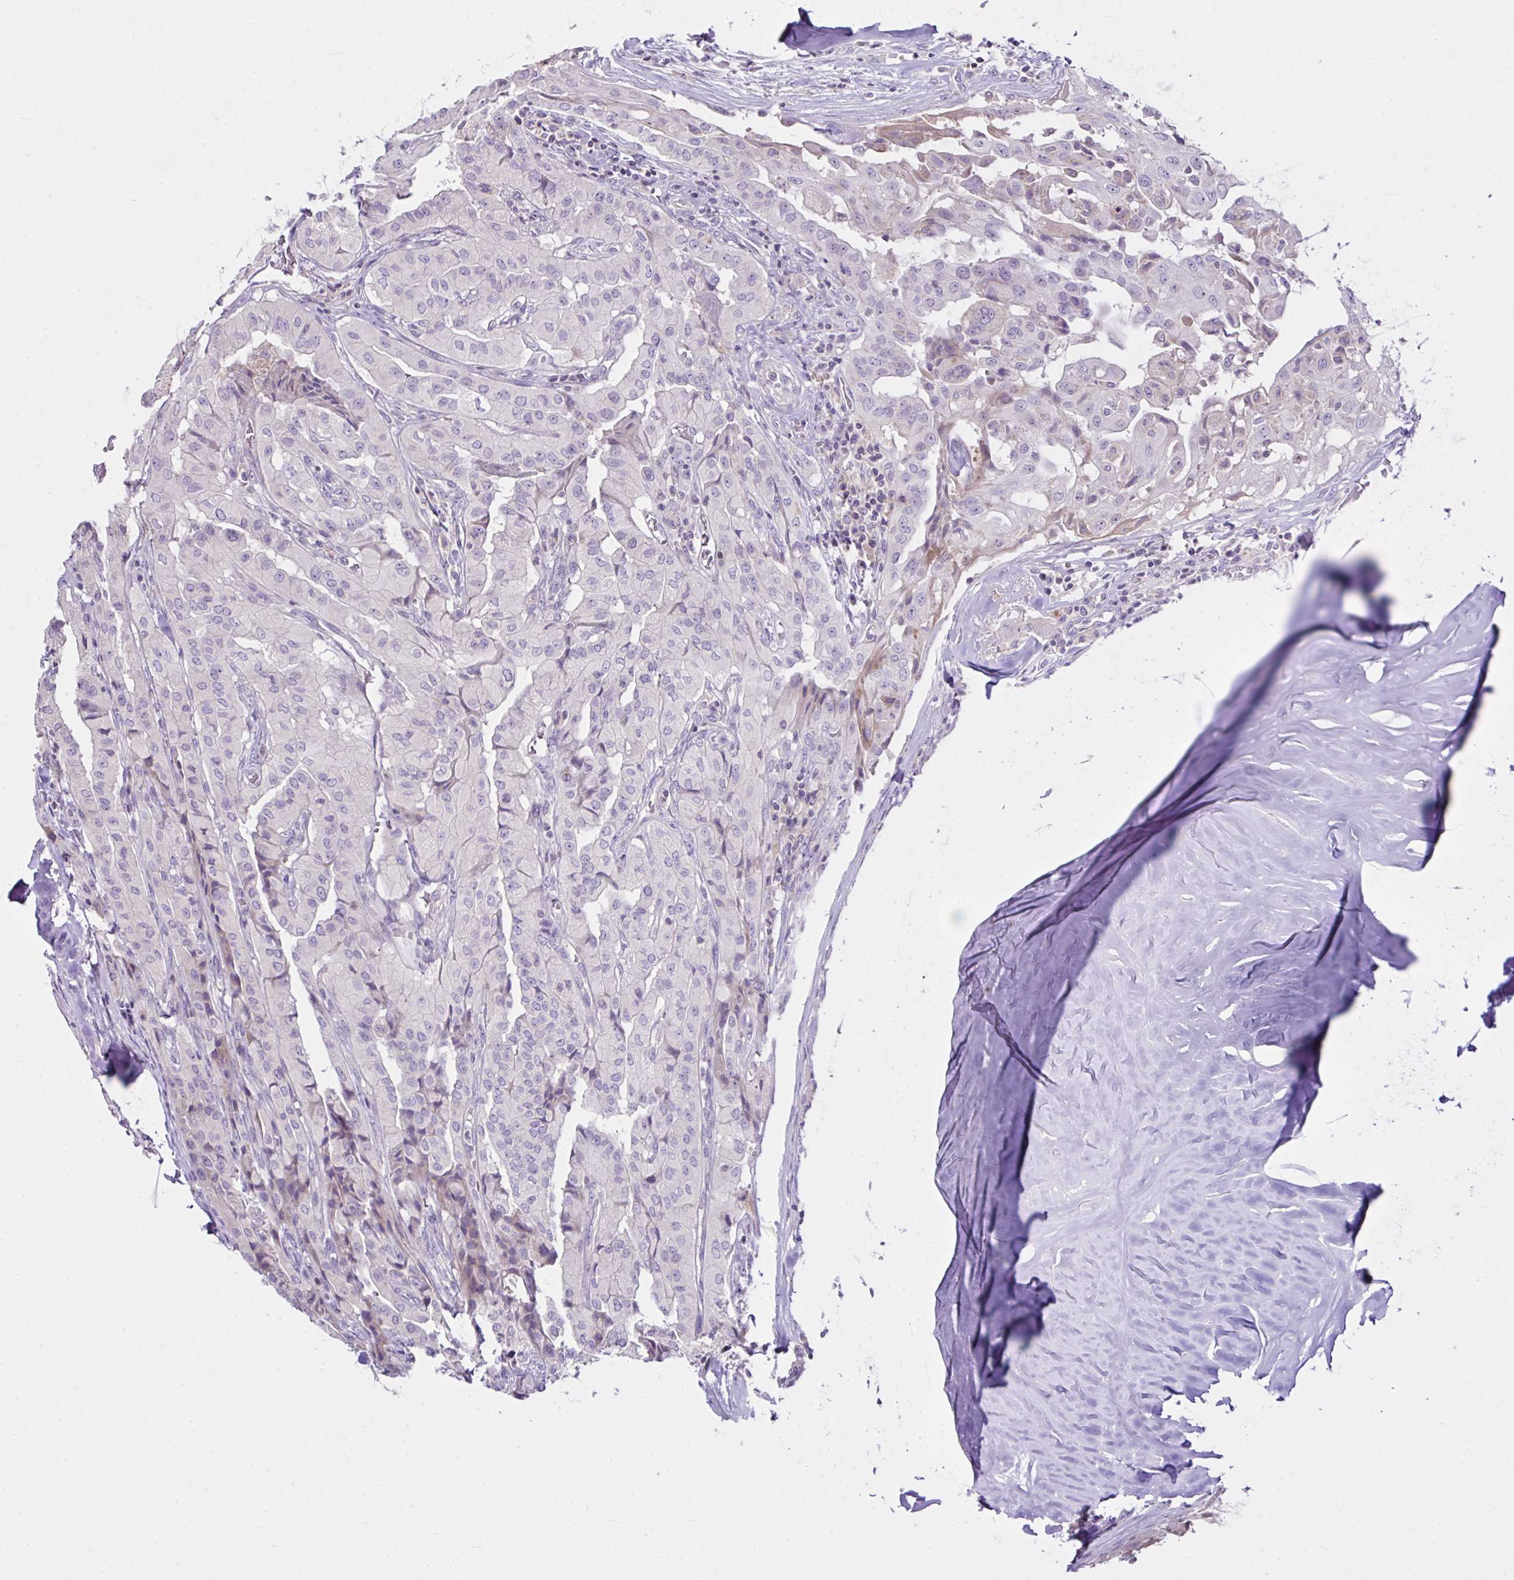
{"staining": {"intensity": "negative", "quantity": "none", "location": "none"}, "tissue": "thyroid cancer", "cell_type": "Tumor cells", "image_type": "cancer", "snomed": [{"axis": "morphology", "description": "Papillary adenocarcinoma, NOS"}, {"axis": "topography", "description": "Thyroid gland"}], "caption": "An immunohistochemistry micrograph of papillary adenocarcinoma (thyroid) is shown. There is no staining in tumor cells of papillary adenocarcinoma (thyroid). (Brightfield microscopy of DAB (3,3'-diaminobenzidine) immunohistochemistry at high magnification).", "gene": "D2HGDH", "patient": {"sex": "female", "age": 59}}